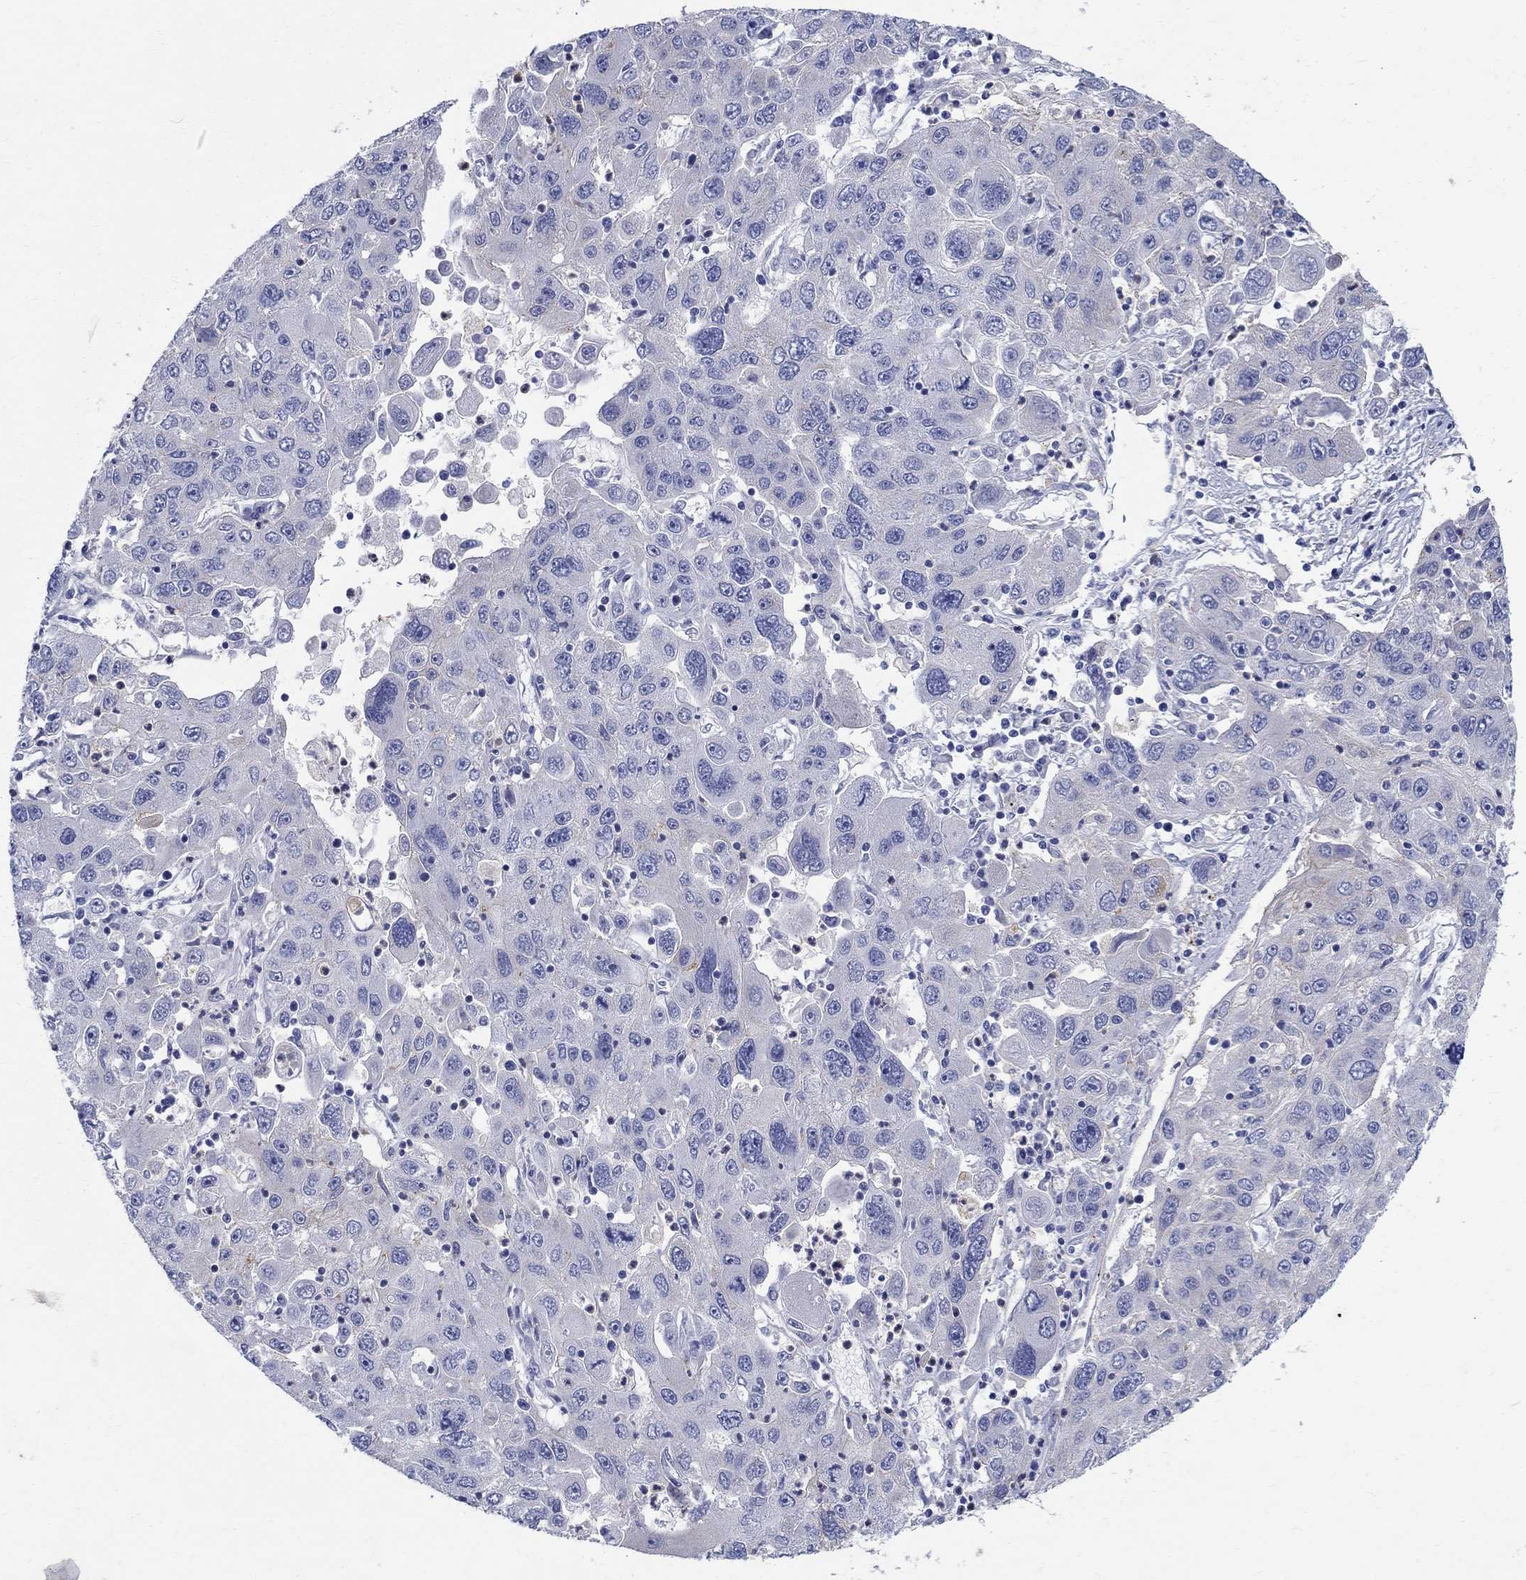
{"staining": {"intensity": "negative", "quantity": "none", "location": "none"}, "tissue": "stomach cancer", "cell_type": "Tumor cells", "image_type": "cancer", "snomed": [{"axis": "morphology", "description": "Adenocarcinoma, NOS"}, {"axis": "topography", "description": "Stomach"}], "caption": "The immunohistochemistry histopathology image has no significant expression in tumor cells of adenocarcinoma (stomach) tissue. (DAB immunohistochemistry (IHC) with hematoxylin counter stain).", "gene": "SOX2", "patient": {"sex": "male", "age": 56}}